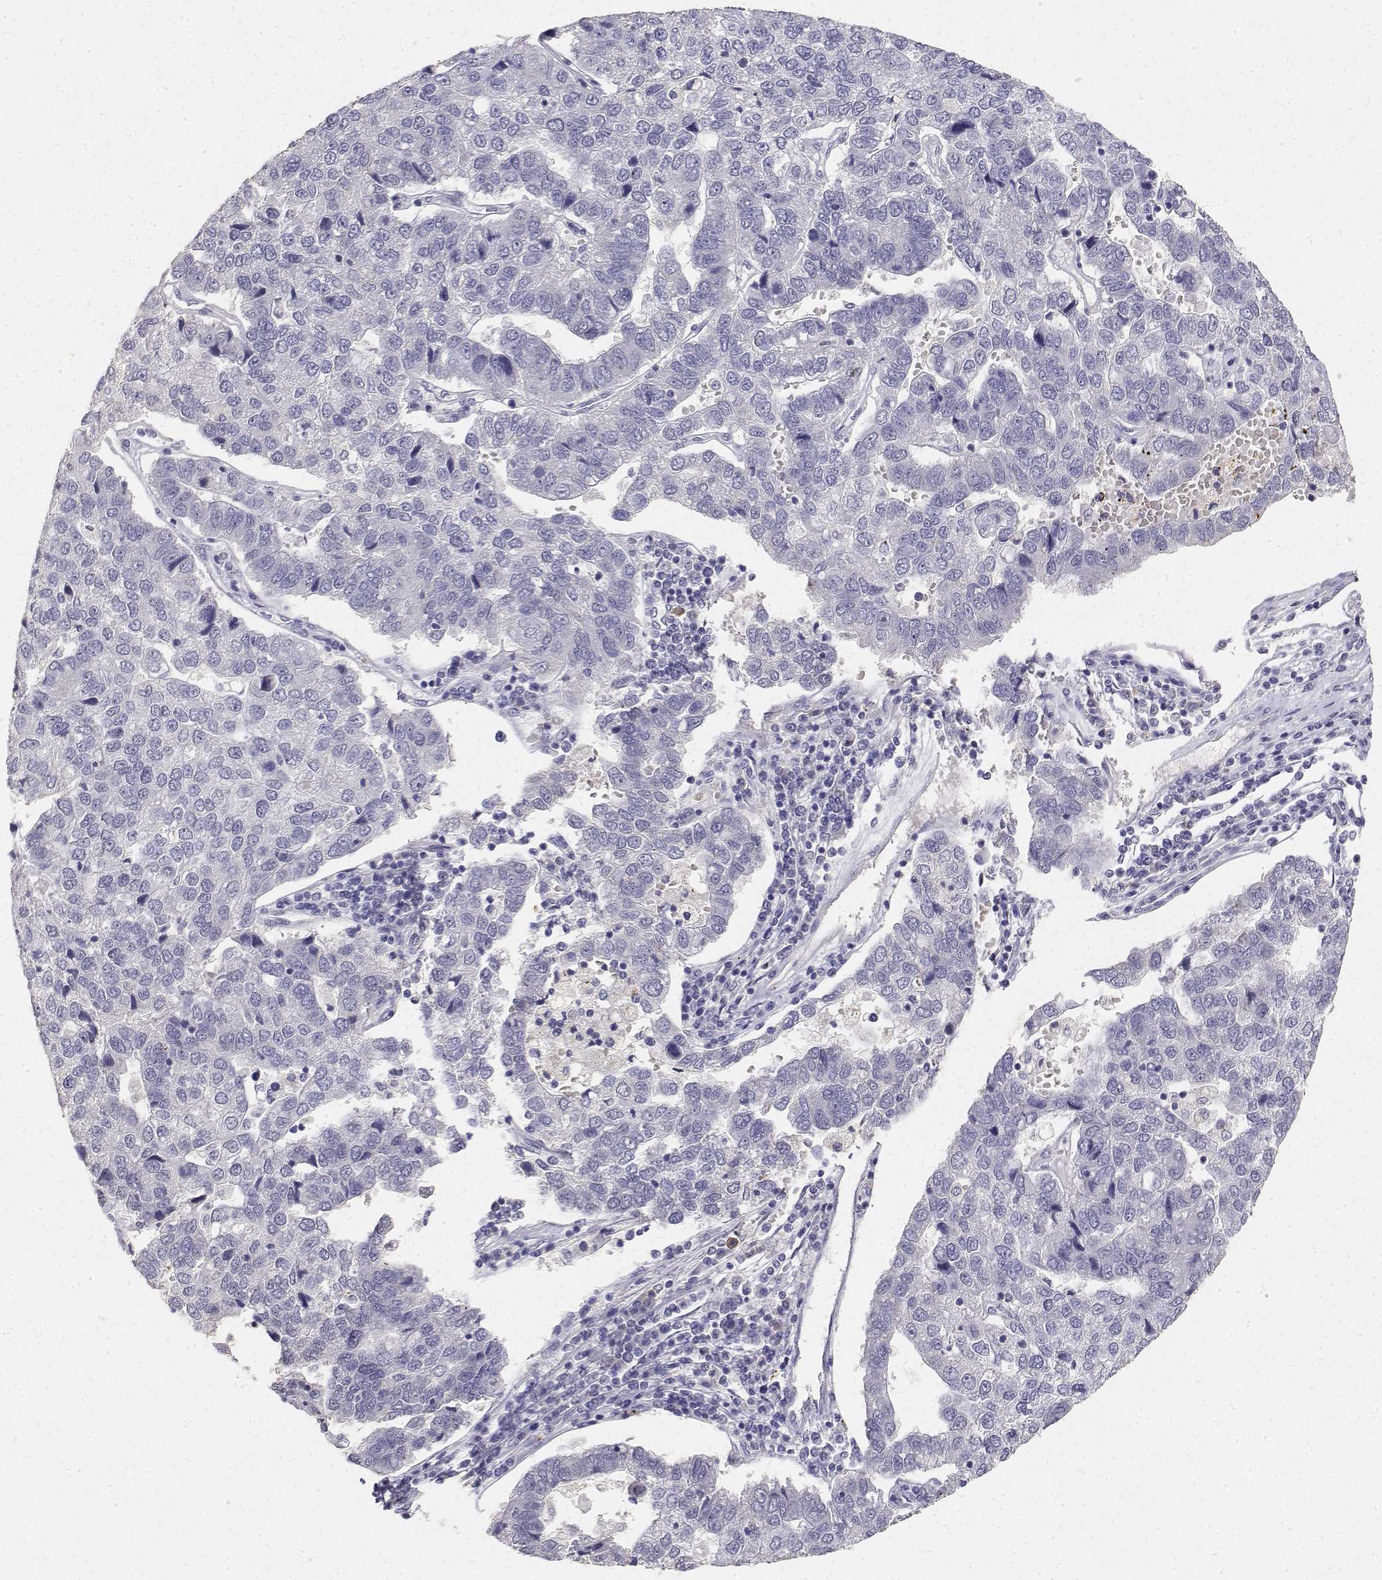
{"staining": {"intensity": "negative", "quantity": "none", "location": "none"}, "tissue": "pancreatic cancer", "cell_type": "Tumor cells", "image_type": "cancer", "snomed": [{"axis": "morphology", "description": "Adenocarcinoma, NOS"}, {"axis": "topography", "description": "Pancreas"}], "caption": "DAB immunohistochemical staining of pancreatic cancer shows no significant expression in tumor cells.", "gene": "PAEP", "patient": {"sex": "female", "age": 61}}